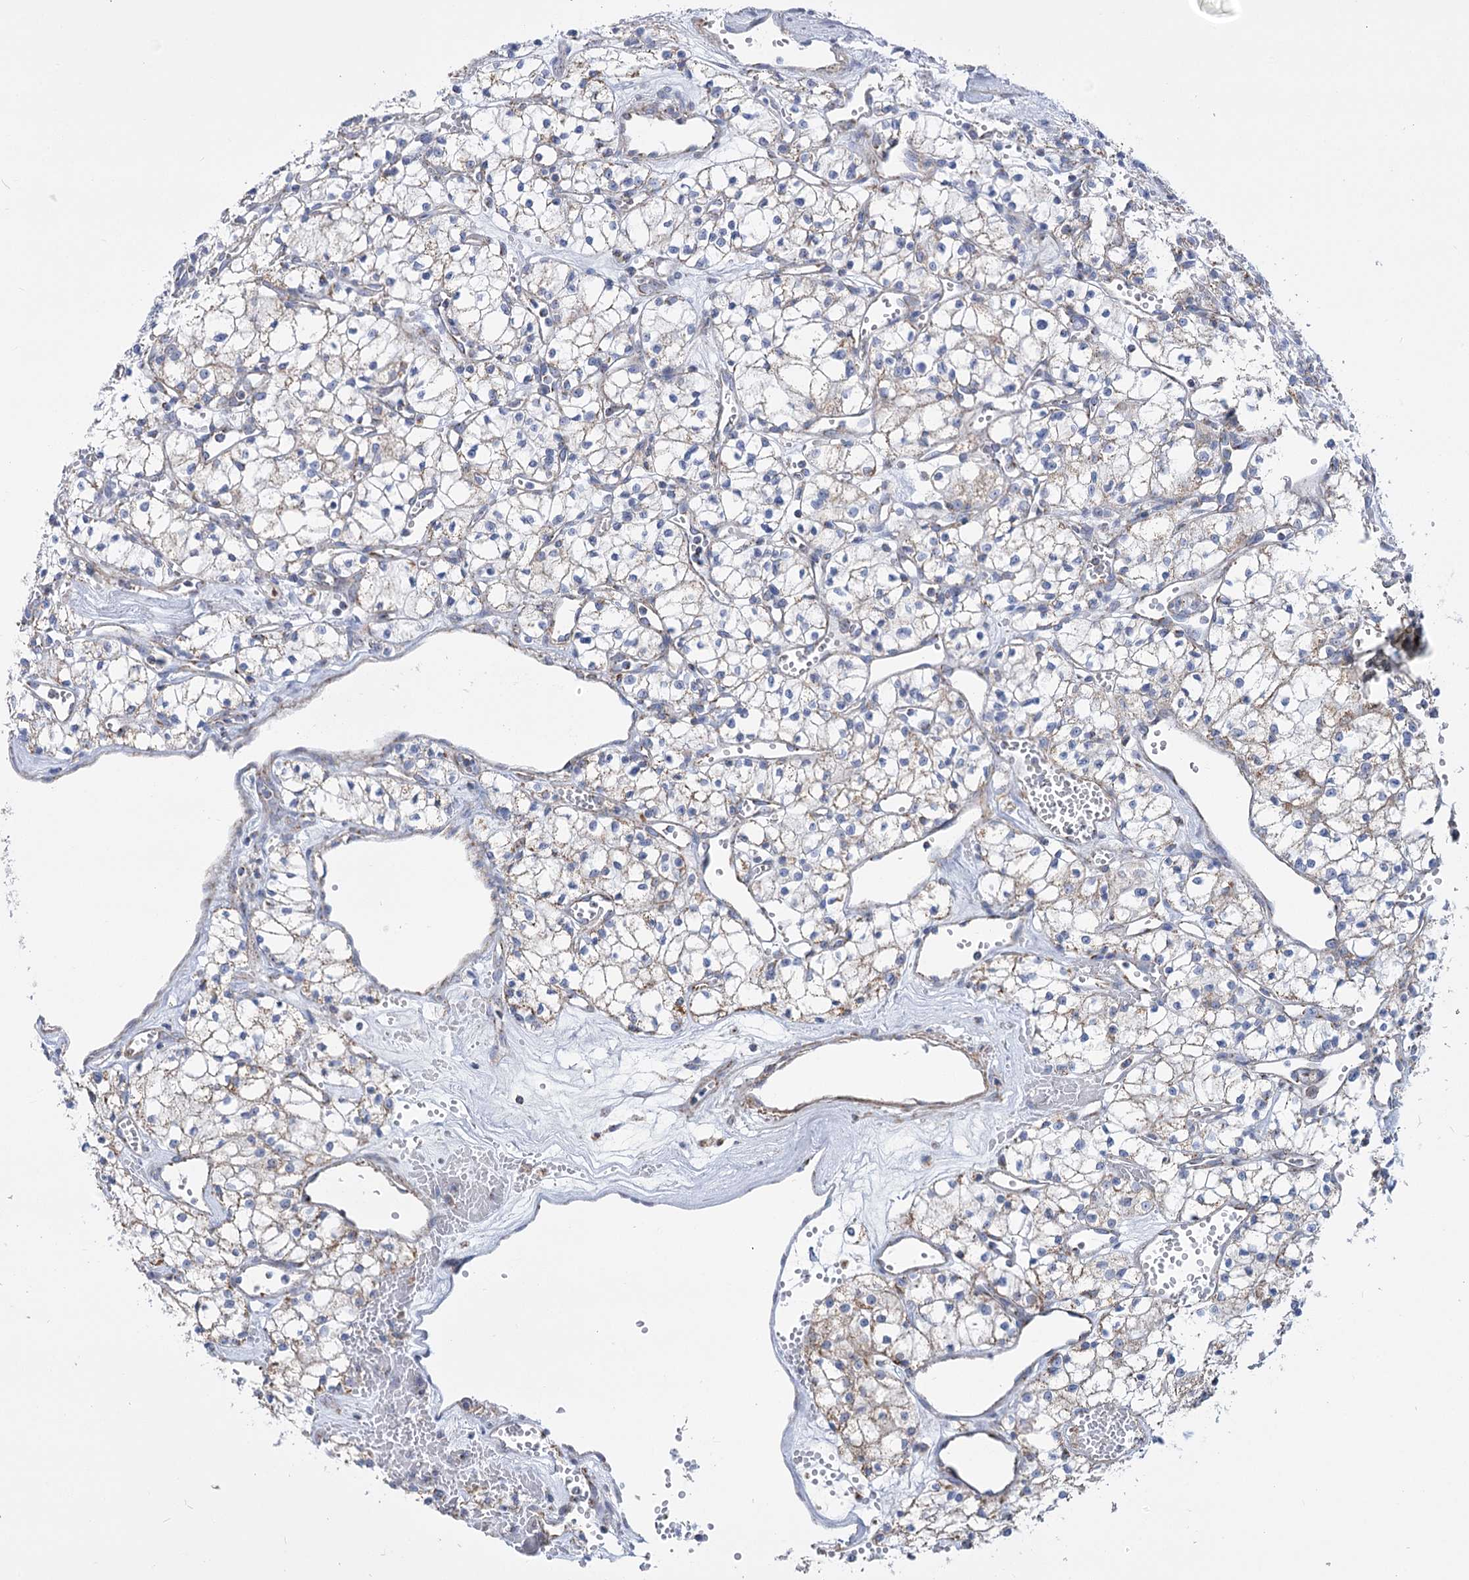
{"staining": {"intensity": "weak", "quantity": "<25%", "location": "cytoplasmic/membranous"}, "tissue": "renal cancer", "cell_type": "Tumor cells", "image_type": "cancer", "snomed": [{"axis": "morphology", "description": "Adenocarcinoma, NOS"}, {"axis": "topography", "description": "Kidney"}], "caption": "The immunohistochemistry (IHC) micrograph has no significant staining in tumor cells of renal cancer tissue.", "gene": "PDHB", "patient": {"sex": "male", "age": 59}}